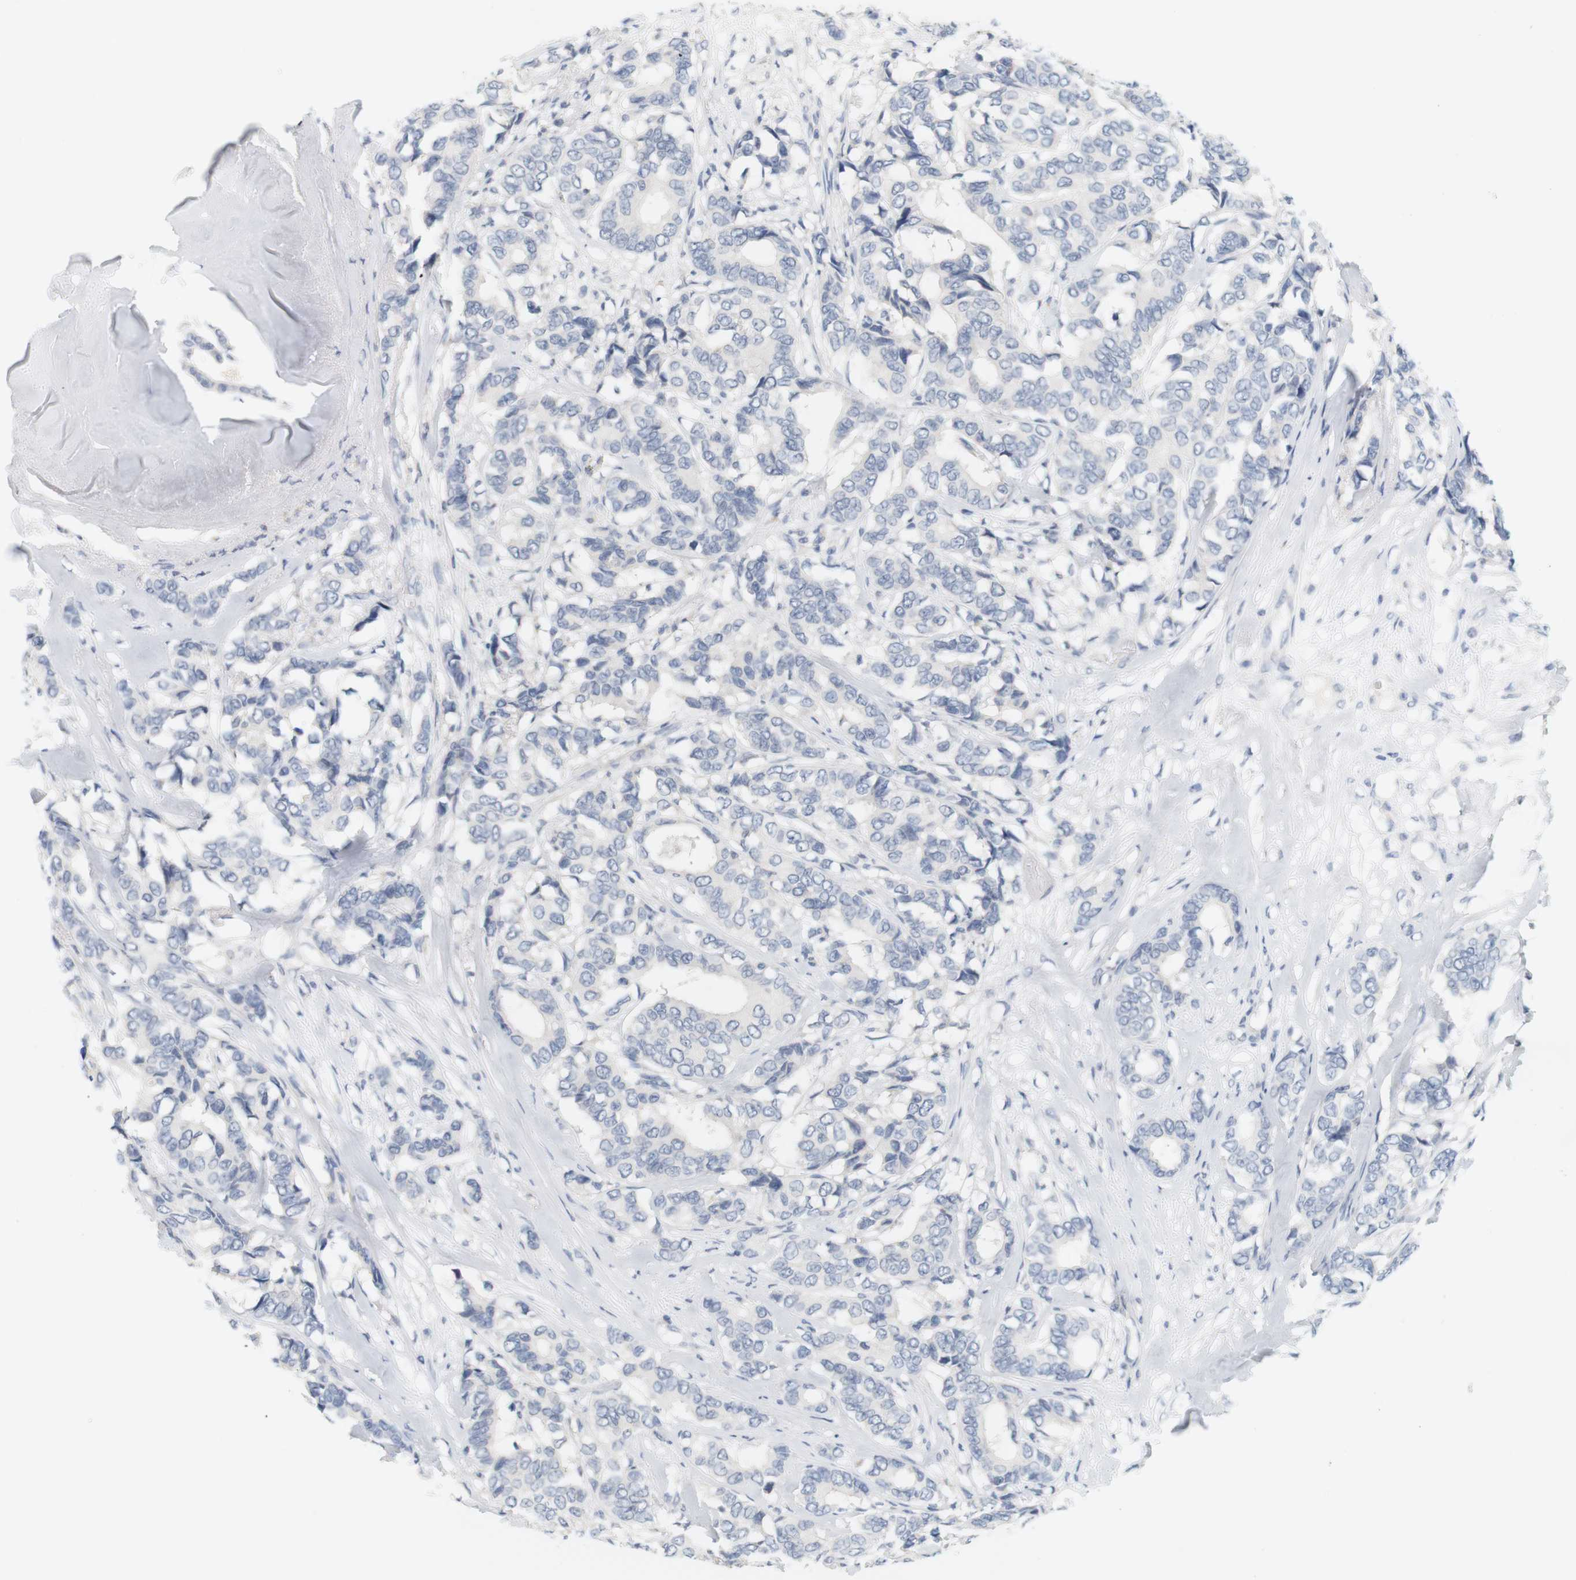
{"staining": {"intensity": "negative", "quantity": "none", "location": "none"}, "tissue": "breast cancer", "cell_type": "Tumor cells", "image_type": "cancer", "snomed": [{"axis": "morphology", "description": "Duct carcinoma"}, {"axis": "topography", "description": "Breast"}], "caption": "Micrograph shows no protein expression in tumor cells of infiltrating ductal carcinoma (breast) tissue.", "gene": "OPRM1", "patient": {"sex": "female", "age": 87}}